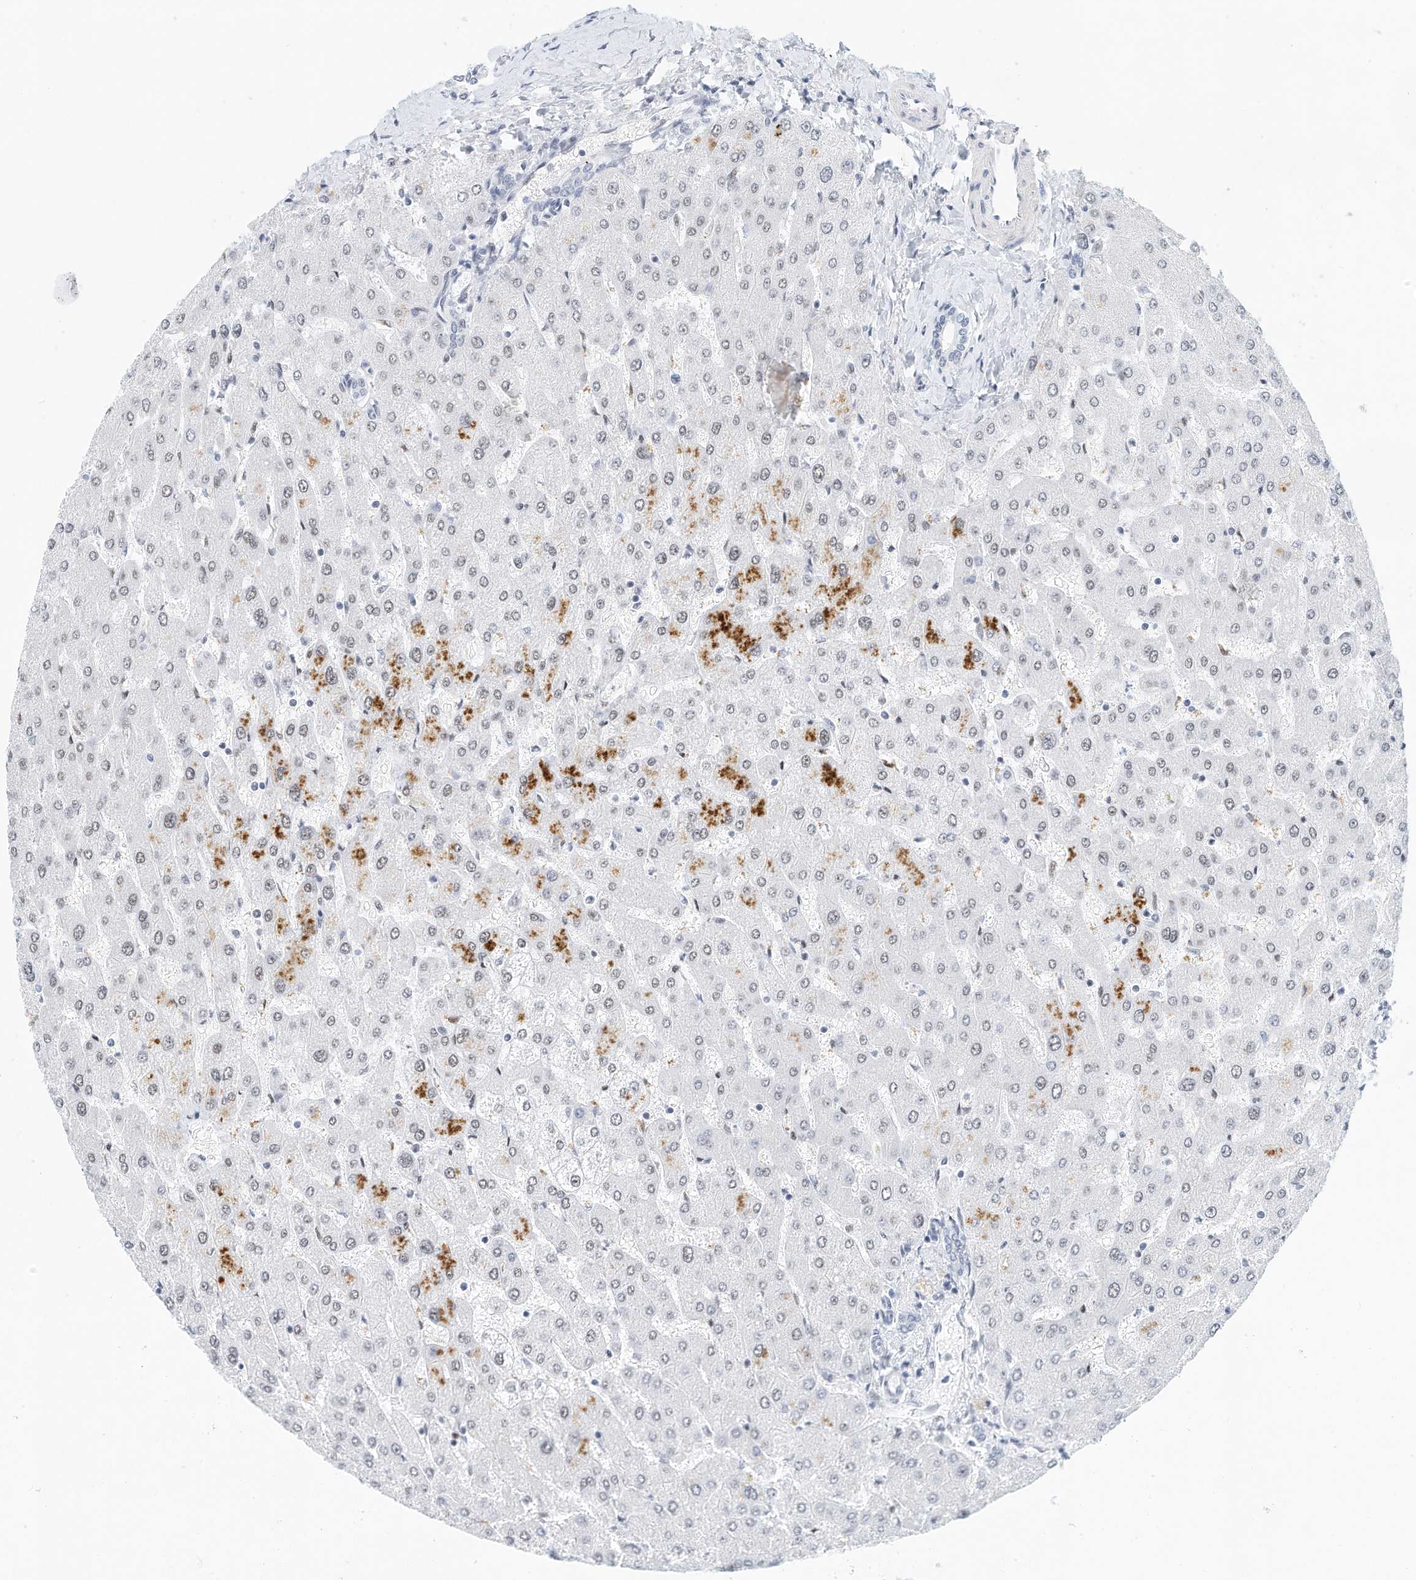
{"staining": {"intensity": "negative", "quantity": "none", "location": "none"}, "tissue": "liver", "cell_type": "Cholangiocytes", "image_type": "normal", "snomed": [{"axis": "morphology", "description": "Normal tissue, NOS"}, {"axis": "topography", "description": "Liver"}], "caption": "Immunohistochemistry (IHC) histopathology image of unremarkable liver stained for a protein (brown), which displays no expression in cholangiocytes. Nuclei are stained in blue.", "gene": "ARHGAP28", "patient": {"sex": "male", "age": 55}}